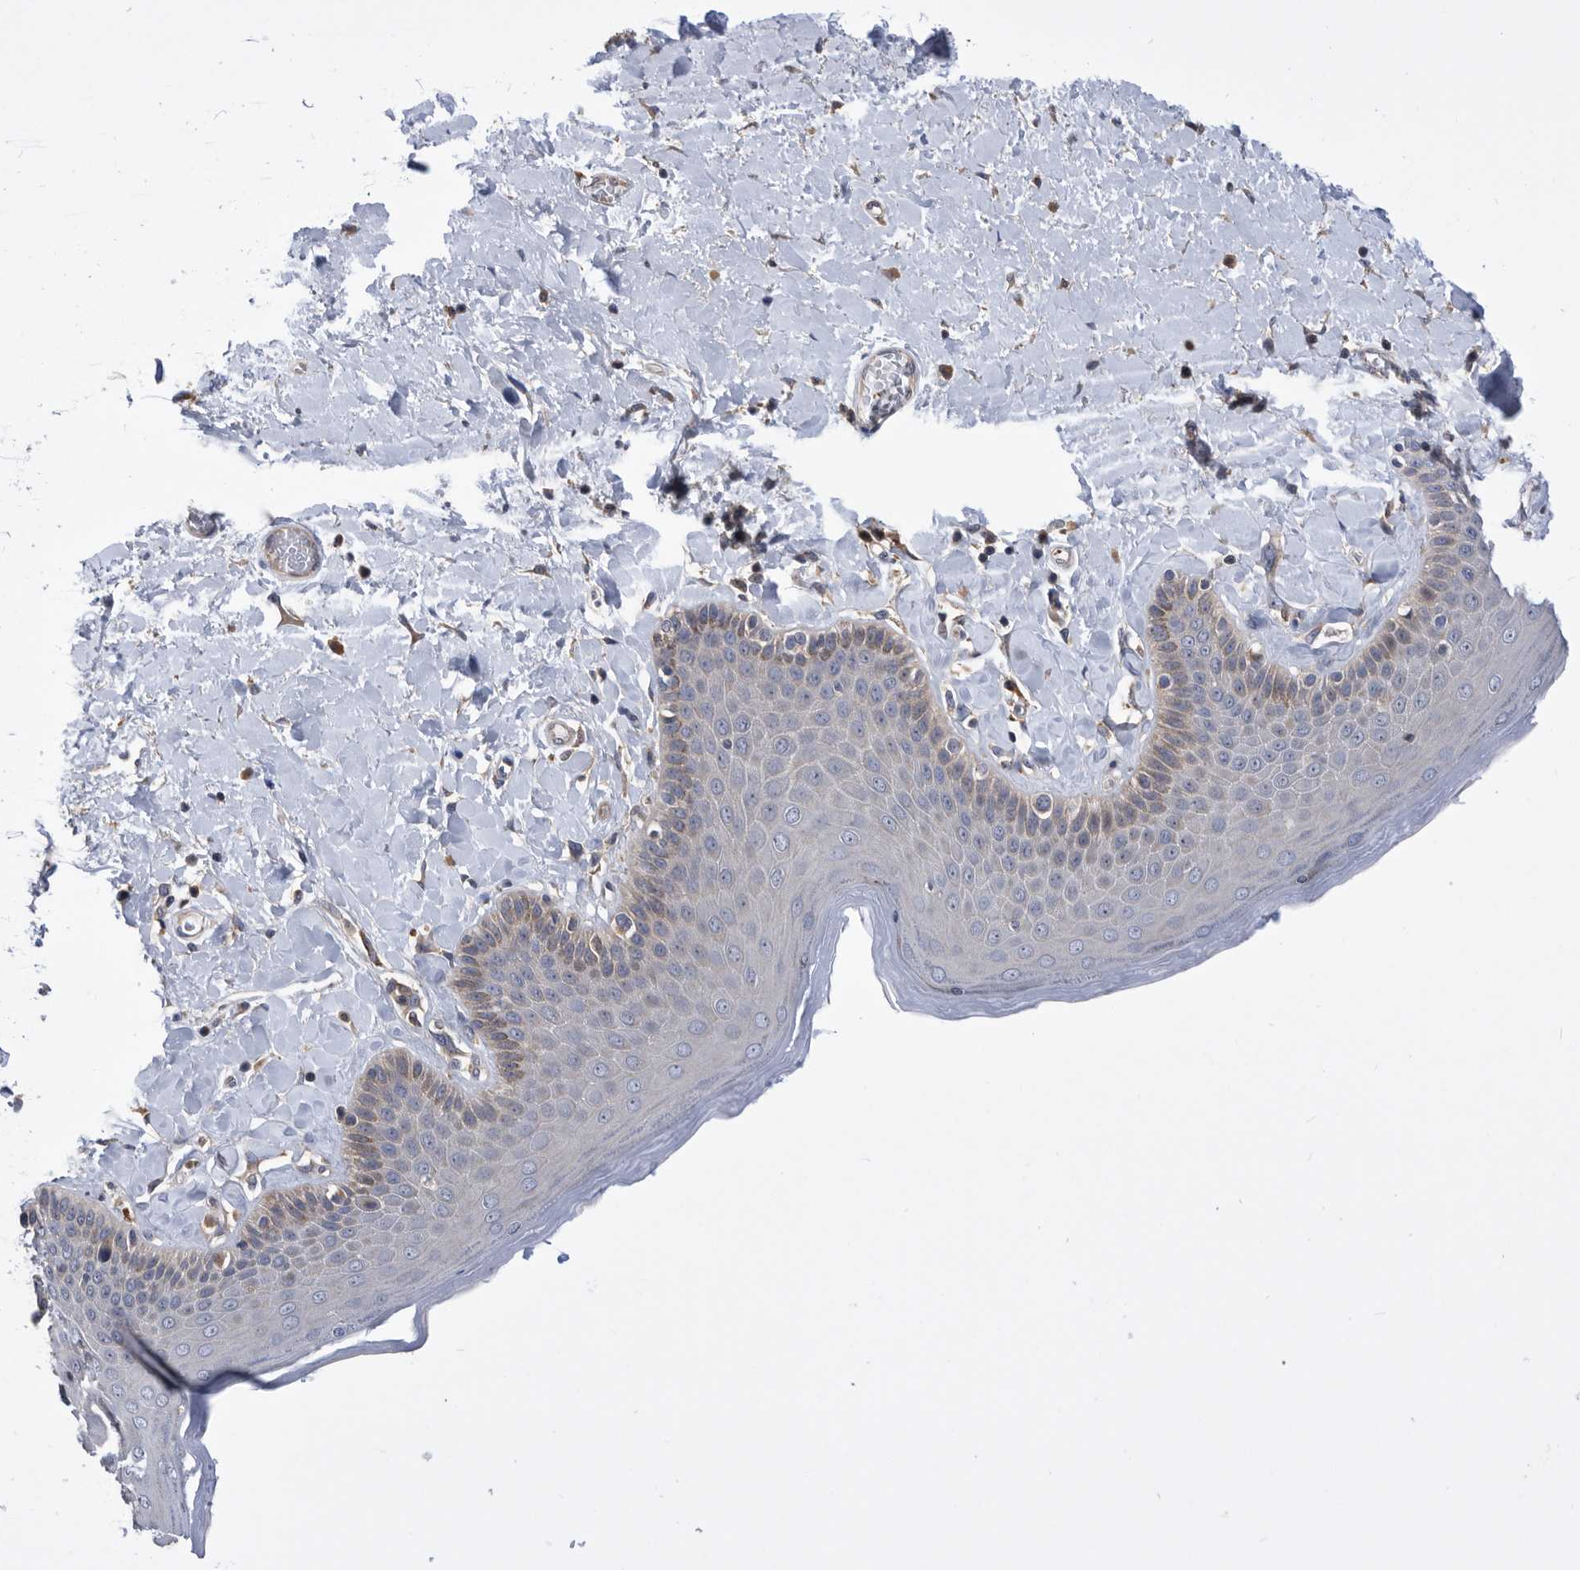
{"staining": {"intensity": "moderate", "quantity": "<25%", "location": "cytoplasmic/membranous"}, "tissue": "skin", "cell_type": "Epidermal cells", "image_type": "normal", "snomed": [{"axis": "morphology", "description": "Normal tissue, NOS"}, {"axis": "topography", "description": "Anal"}], "caption": "Human skin stained with a protein marker displays moderate staining in epidermal cells.", "gene": "BAIAP3", "patient": {"sex": "male", "age": 69}}